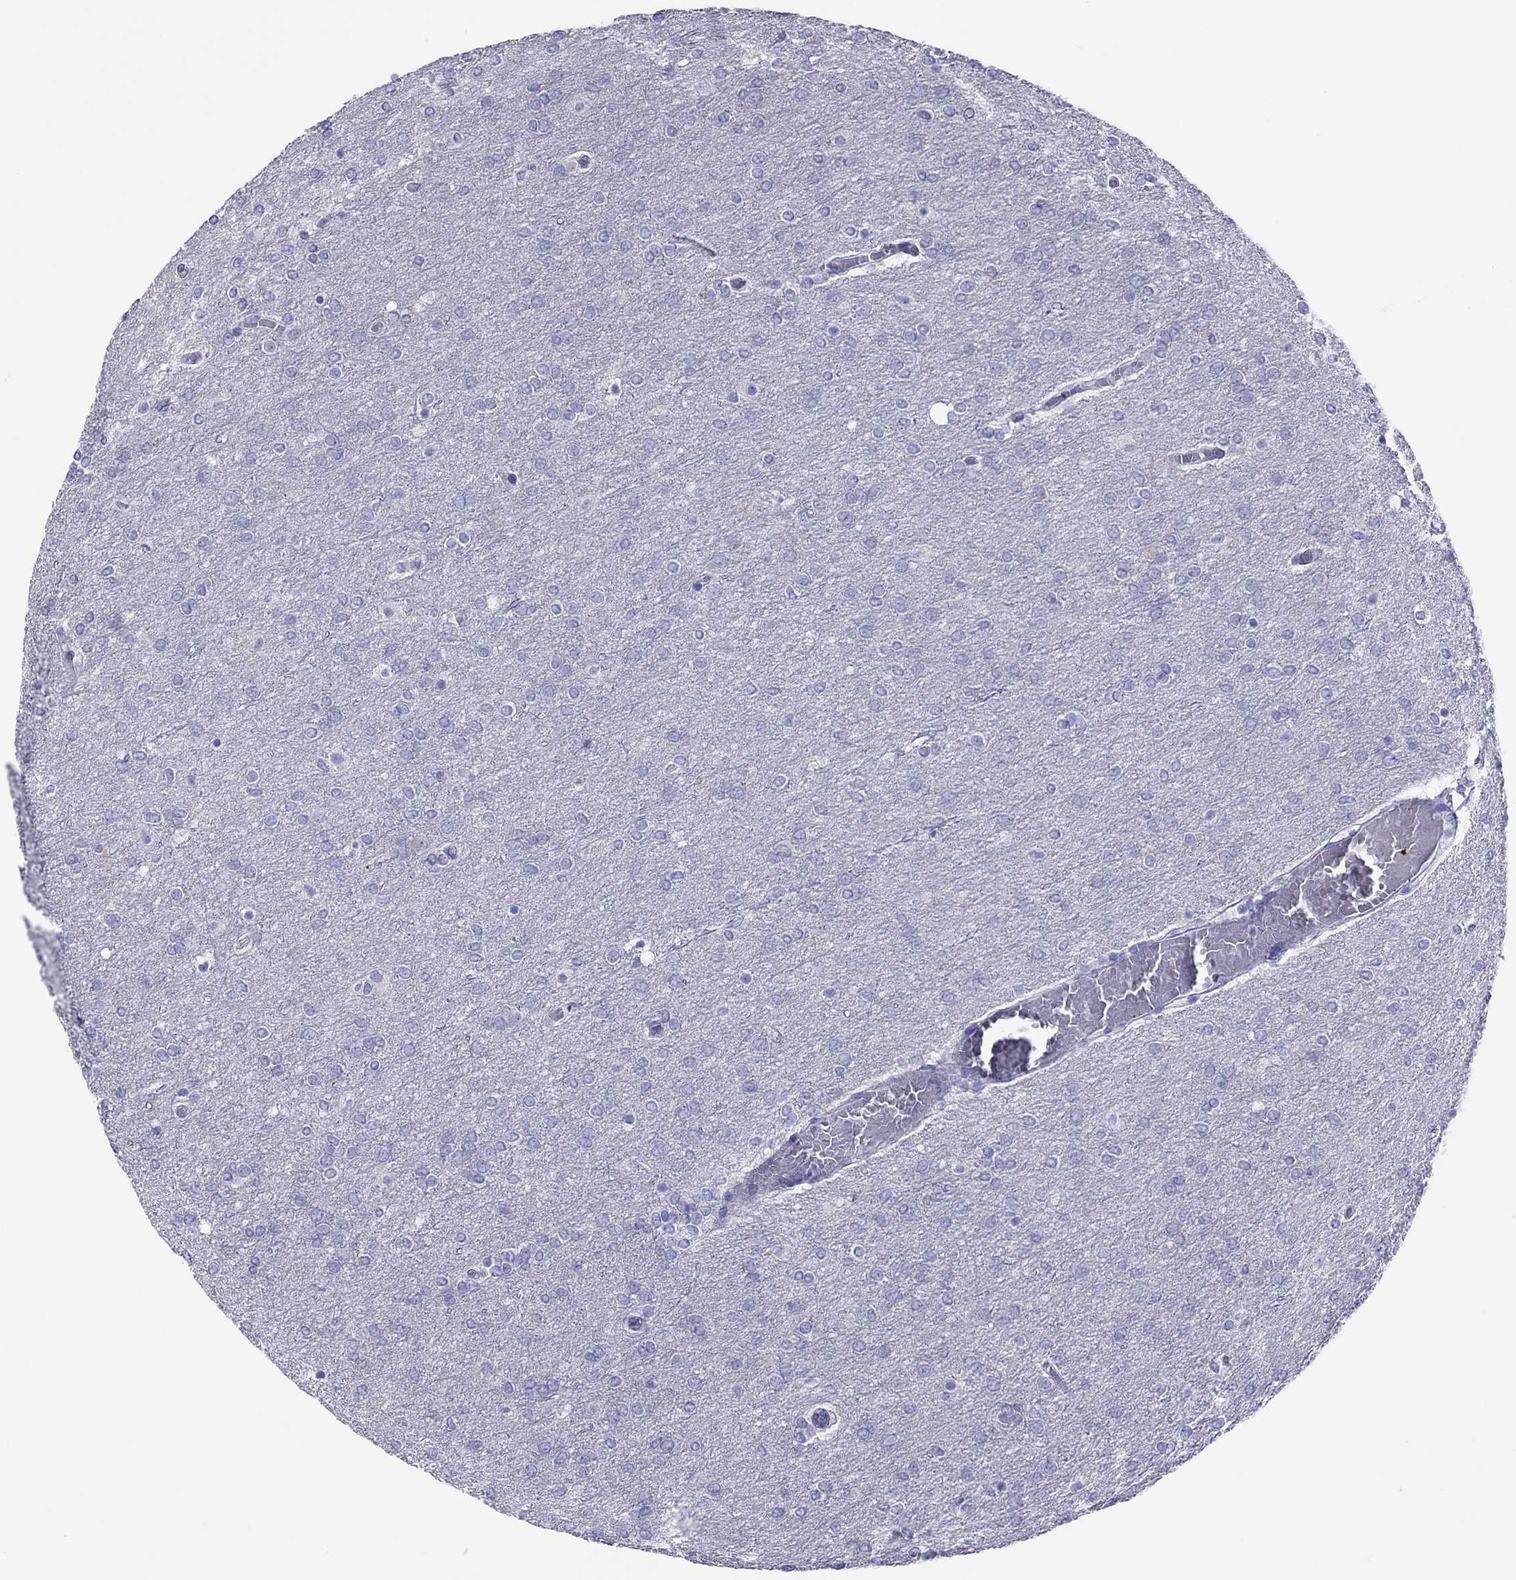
{"staining": {"intensity": "negative", "quantity": "none", "location": "none"}, "tissue": "glioma", "cell_type": "Tumor cells", "image_type": "cancer", "snomed": [{"axis": "morphology", "description": "Glioma, malignant, High grade"}, {"axis": "topography", "description": "Brain"}], "caption": "Tumor cells are negative for brown protein staining in high-grade glioma (malignant).", "gene": "COL9A1", "patient": {"sex": "female", "age": 61}}